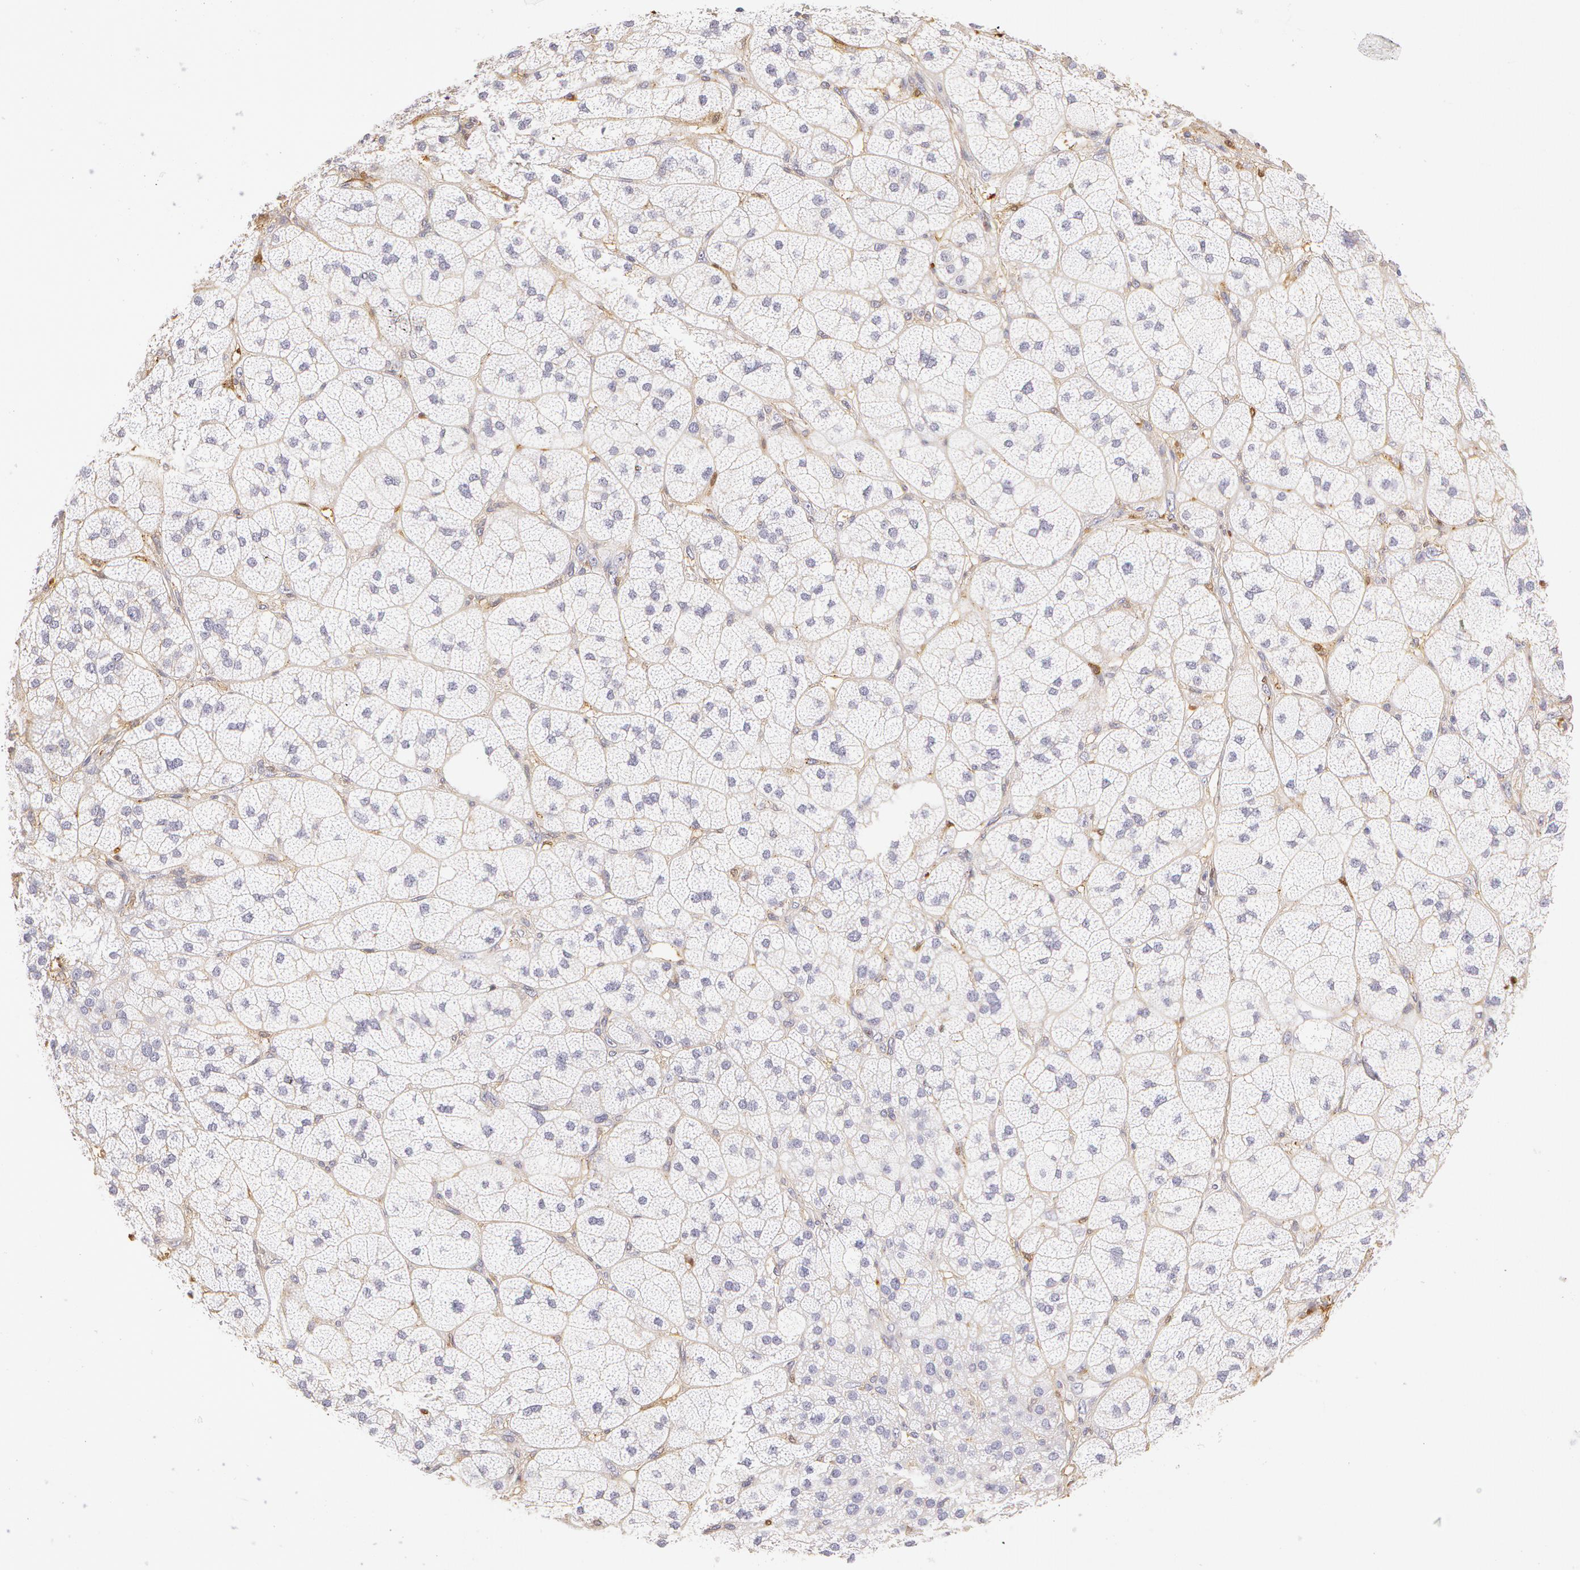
{"staining": {"intensity": "negative", "quantity": "none", "location": "none"}, "tissue": "adrenal gland", "cell_type": "Glandular cells", "image_type": "normal", "snomed": [{"axis": "morphology", "description": "Normal tissue, NOS"}, {"axis": "topography", "description": "Adrenal gland"}], "caption": "Immunohistochemistry micrograph of benign adrenal gland: adrenal gland stained with DAB (3,3'-diaminobenzidine) displays no significant protein positivity in glandular cells. Nuclei are stained in blue.", "gene": "AHSG", "patient": {"sex": "female", "age": 60}}